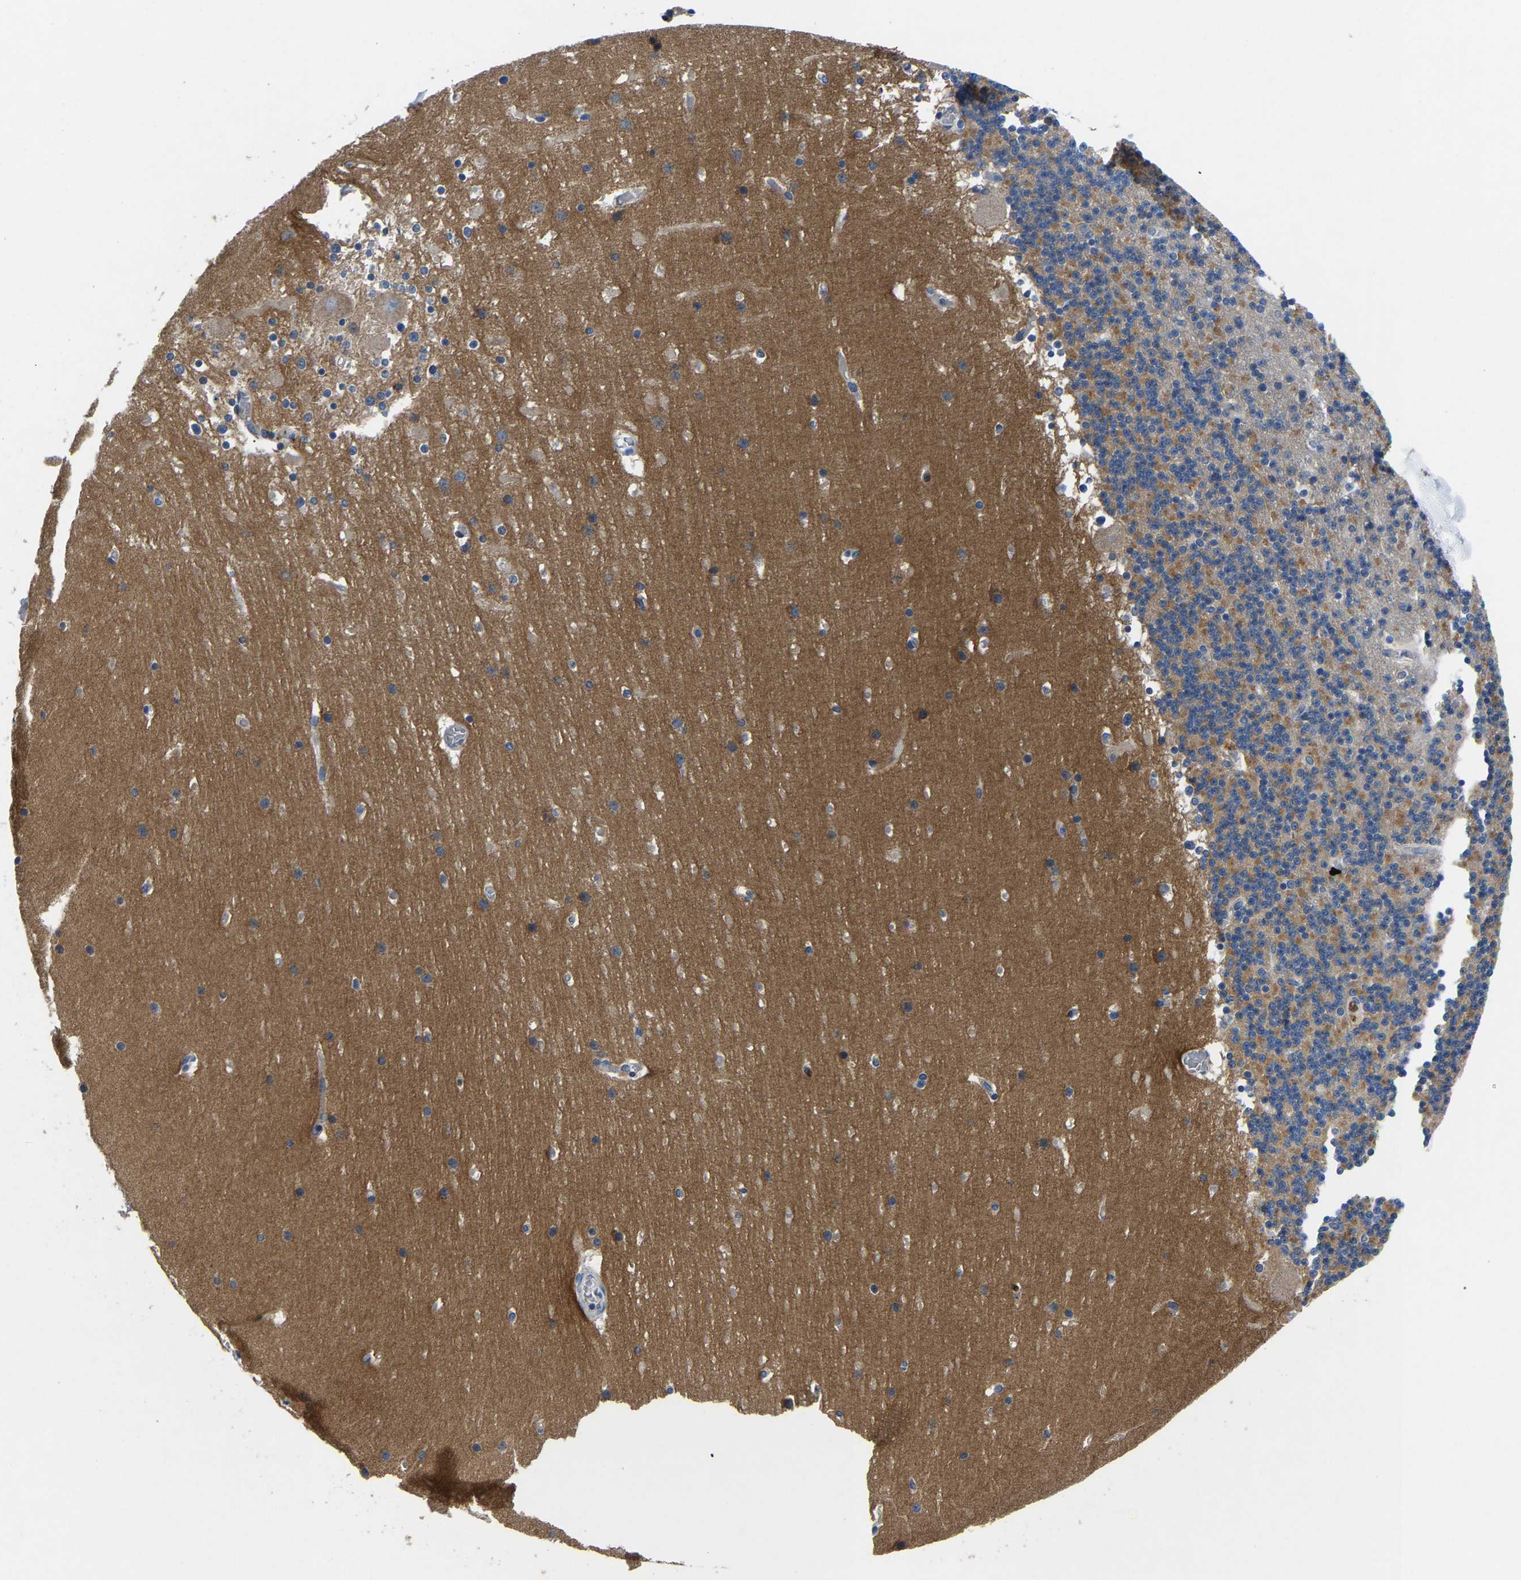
{"staining": {"intensity": "moderate", "quantity": "<25%", "location": "cytoplasmic/membranous"}, "tissue": "cerebellum", "cell_type": "Cells in granular layer", "image_type": "normal", "snomed": [{"axis": "morphology", "description": "Normal tissue, NOS"}, {"axis": "topography", "description": "Cerebellum"}], "caption": "Immunohistochemical staining of normal human cerebellum exhibits moderate cytoplasmic/membranous protein positivity in approximately <25% of cells in granular layer. (DAB (3,3'-diaminobenzidine) IHC with brightfield microscopy, high magnification).", "gene": "TOR1B", "patient": {"sex": "male", "age": 45}}